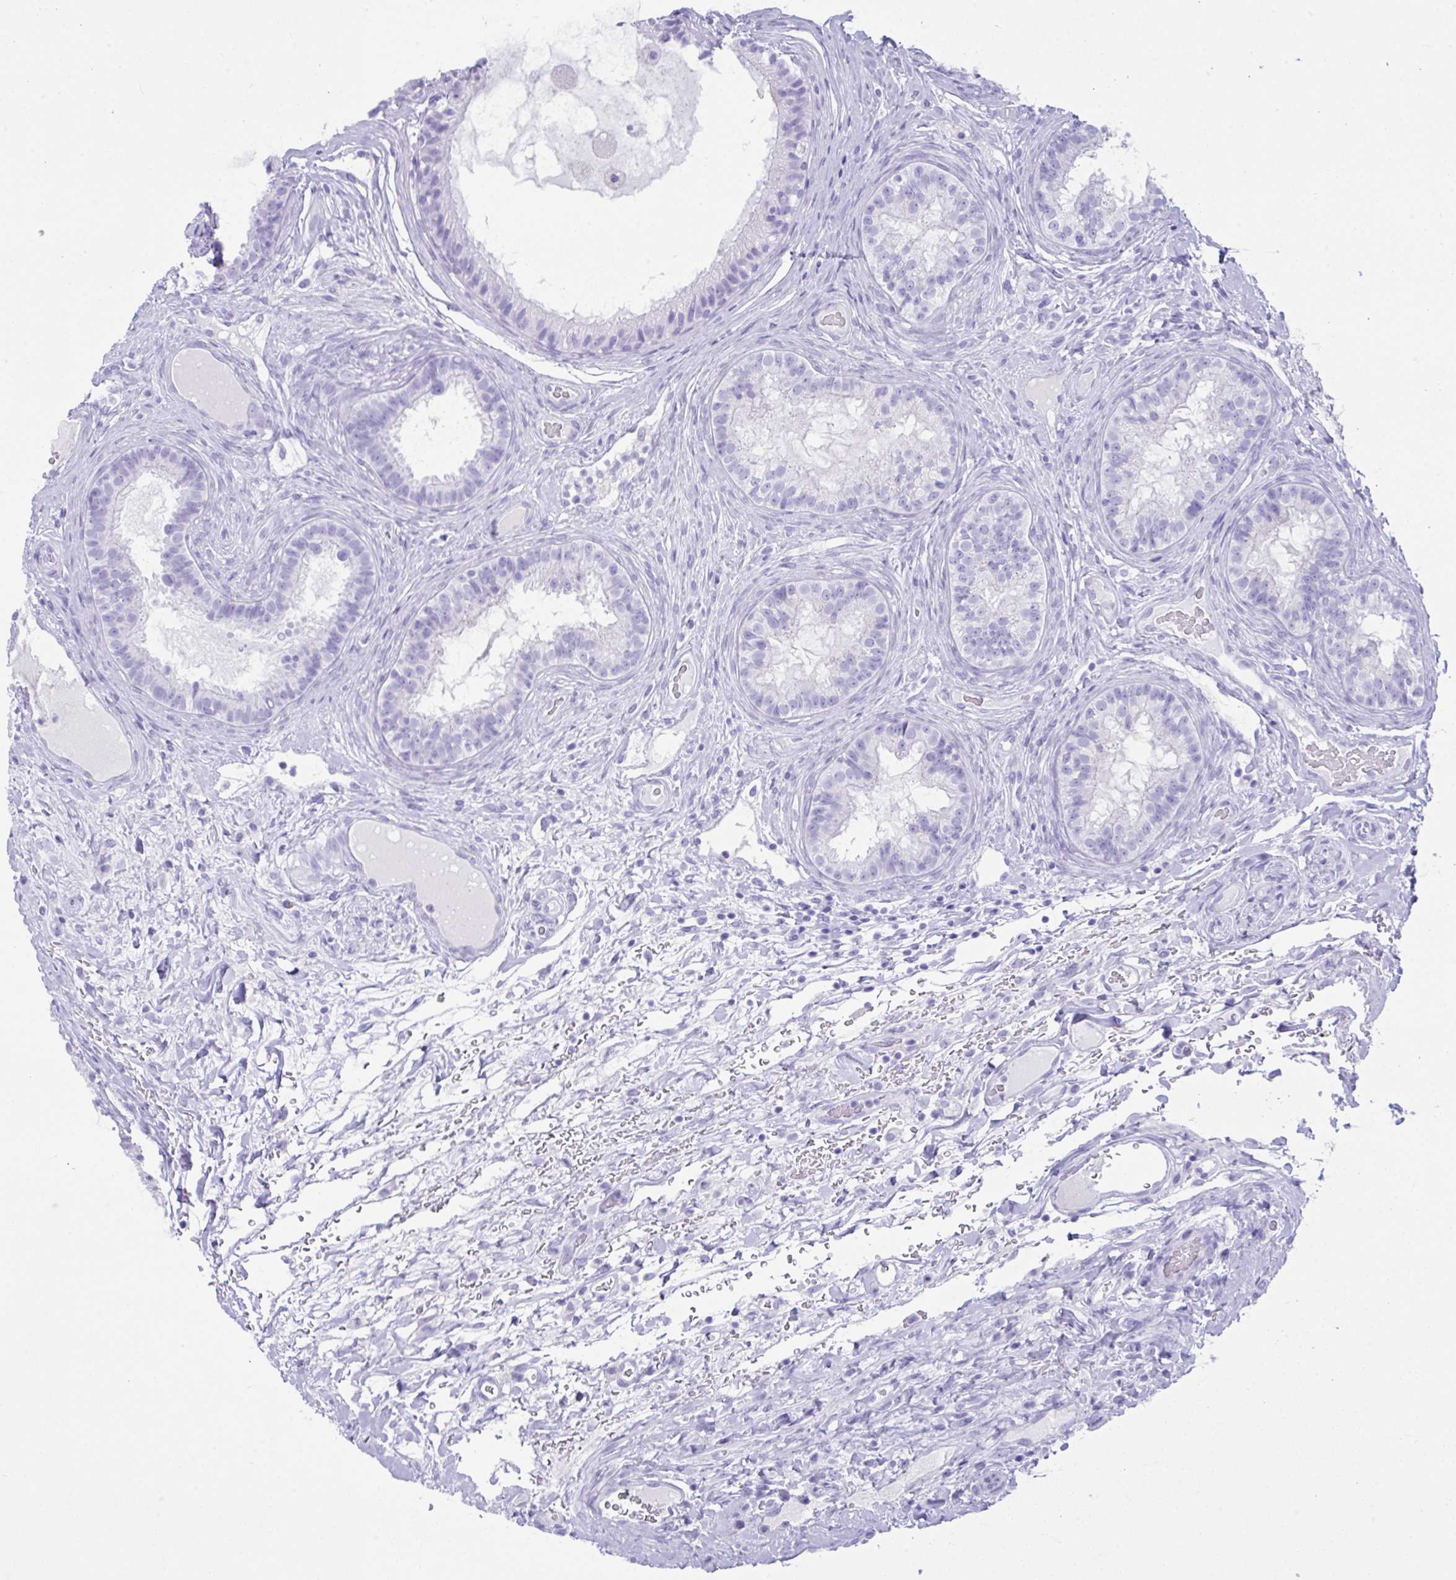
{"staining": {"intensity": "negative", "quantity": "none", "location": "none"}, "tissue": "epididymis", "cell_type": "Glandular cells", "image_type": "normal", "snomed": [{"axis": "morphology", "description": "Normal tissue, NOS"}, {"axis": "topography", "description": "Epididymis"}], "caption": "Glandular cells are negative for brown protein staining in benign epididymis. The staining was performed using DAB (3,3'-diaminobenzidine) to visualize the protein expression in brown, while the nuclei were stained in blue with hematoxylin (Magnification: 20x).", "gene": "PSCA", "patient": {"sex": "male", "age": 23}}